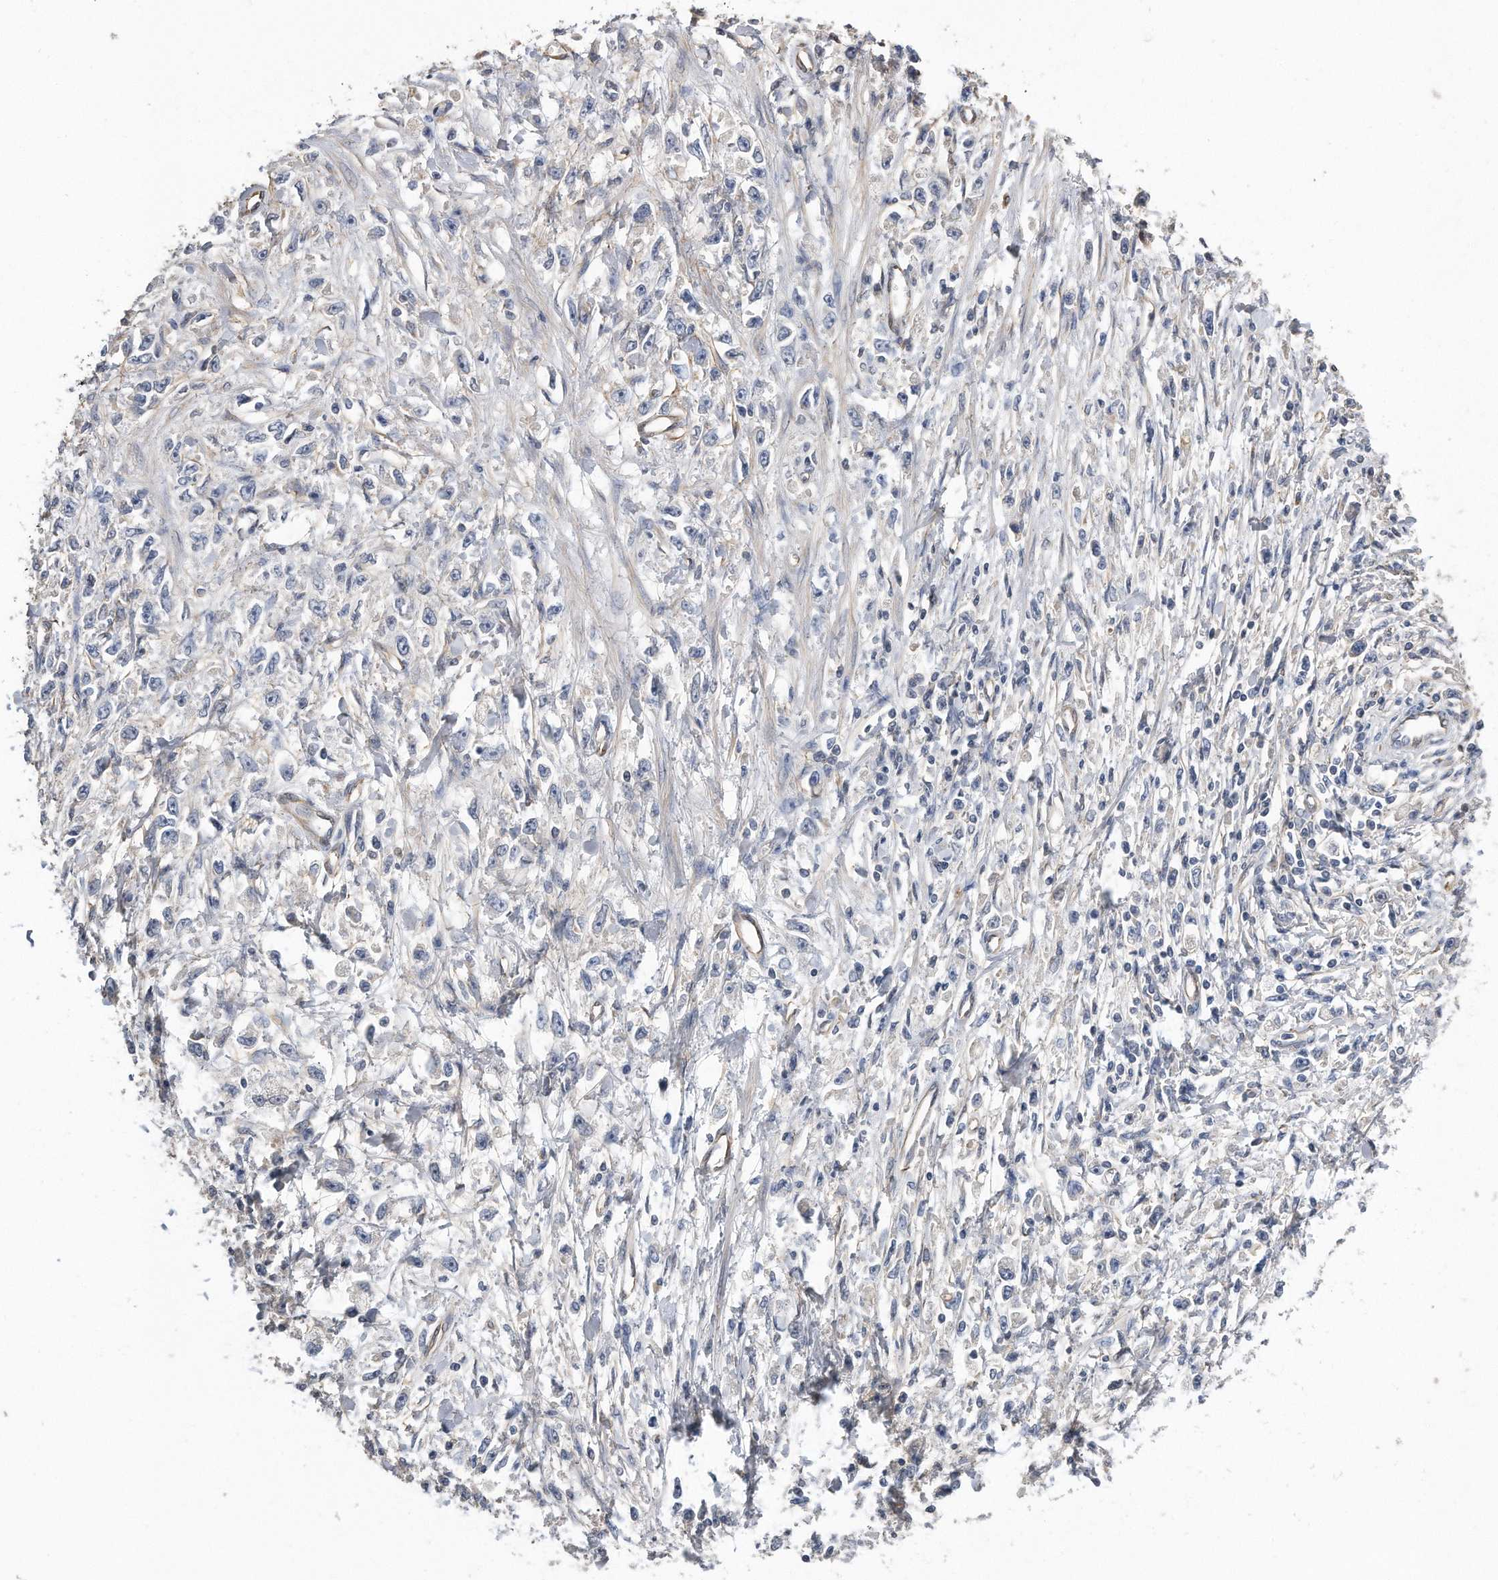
{"staining": {"intensity": "negative", "quantity": "none", "location": "none"}, "tissue": "stomach cancer", "cell_type": "Tumor cells", "image_type": "cancer", "snomed": [{"axis": "morphology", "description": "Adenocarcinoma, NOS"}, {"axis": "topography", "description": "Stomach"}], "caption": "Immunohistochemistry micrograph of human stomach adenocarcinoma stained for a protein (brown), which reveals no expression in tumor cells.", "gene": "GPC1", "patient": {"sex": "female", "age": 59}}